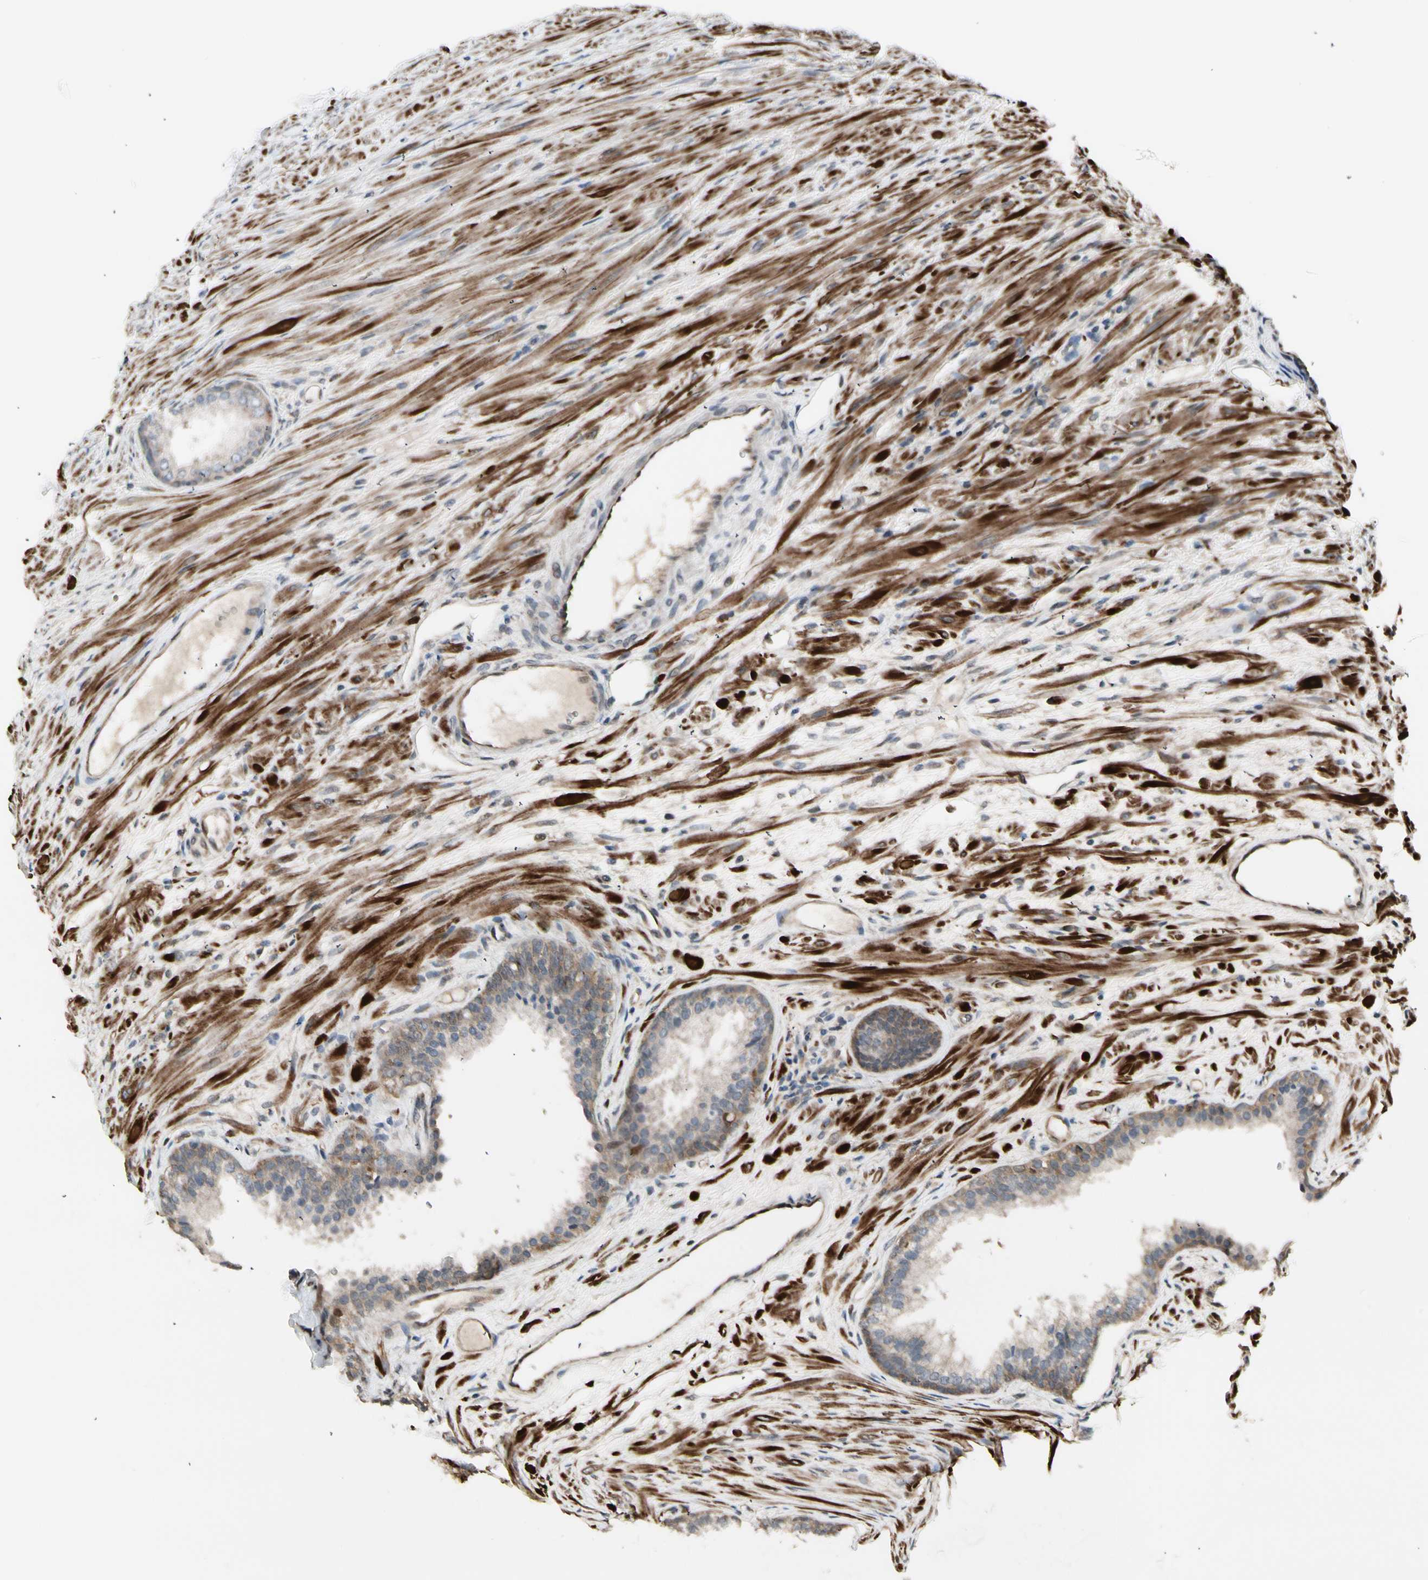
{"staining": {"intensity": "weak", "quantity": "<25%", "location": "cytoplasmic/membranous"}, "tissue": "prostate", "cell_type": "Glandular cells", "image_type": "normal", "snomed": [{"axis": "morphology", "description": "Normal tissue, NOS"}, {"axis": "topography", "description": "Prostate"}], "caption": "The immunohistochemistry (IHC) micrograph has no significant expression in glandular cells of prostate.", "gene": "SVBP", "patient": {"sex": "male", "age": 76}}